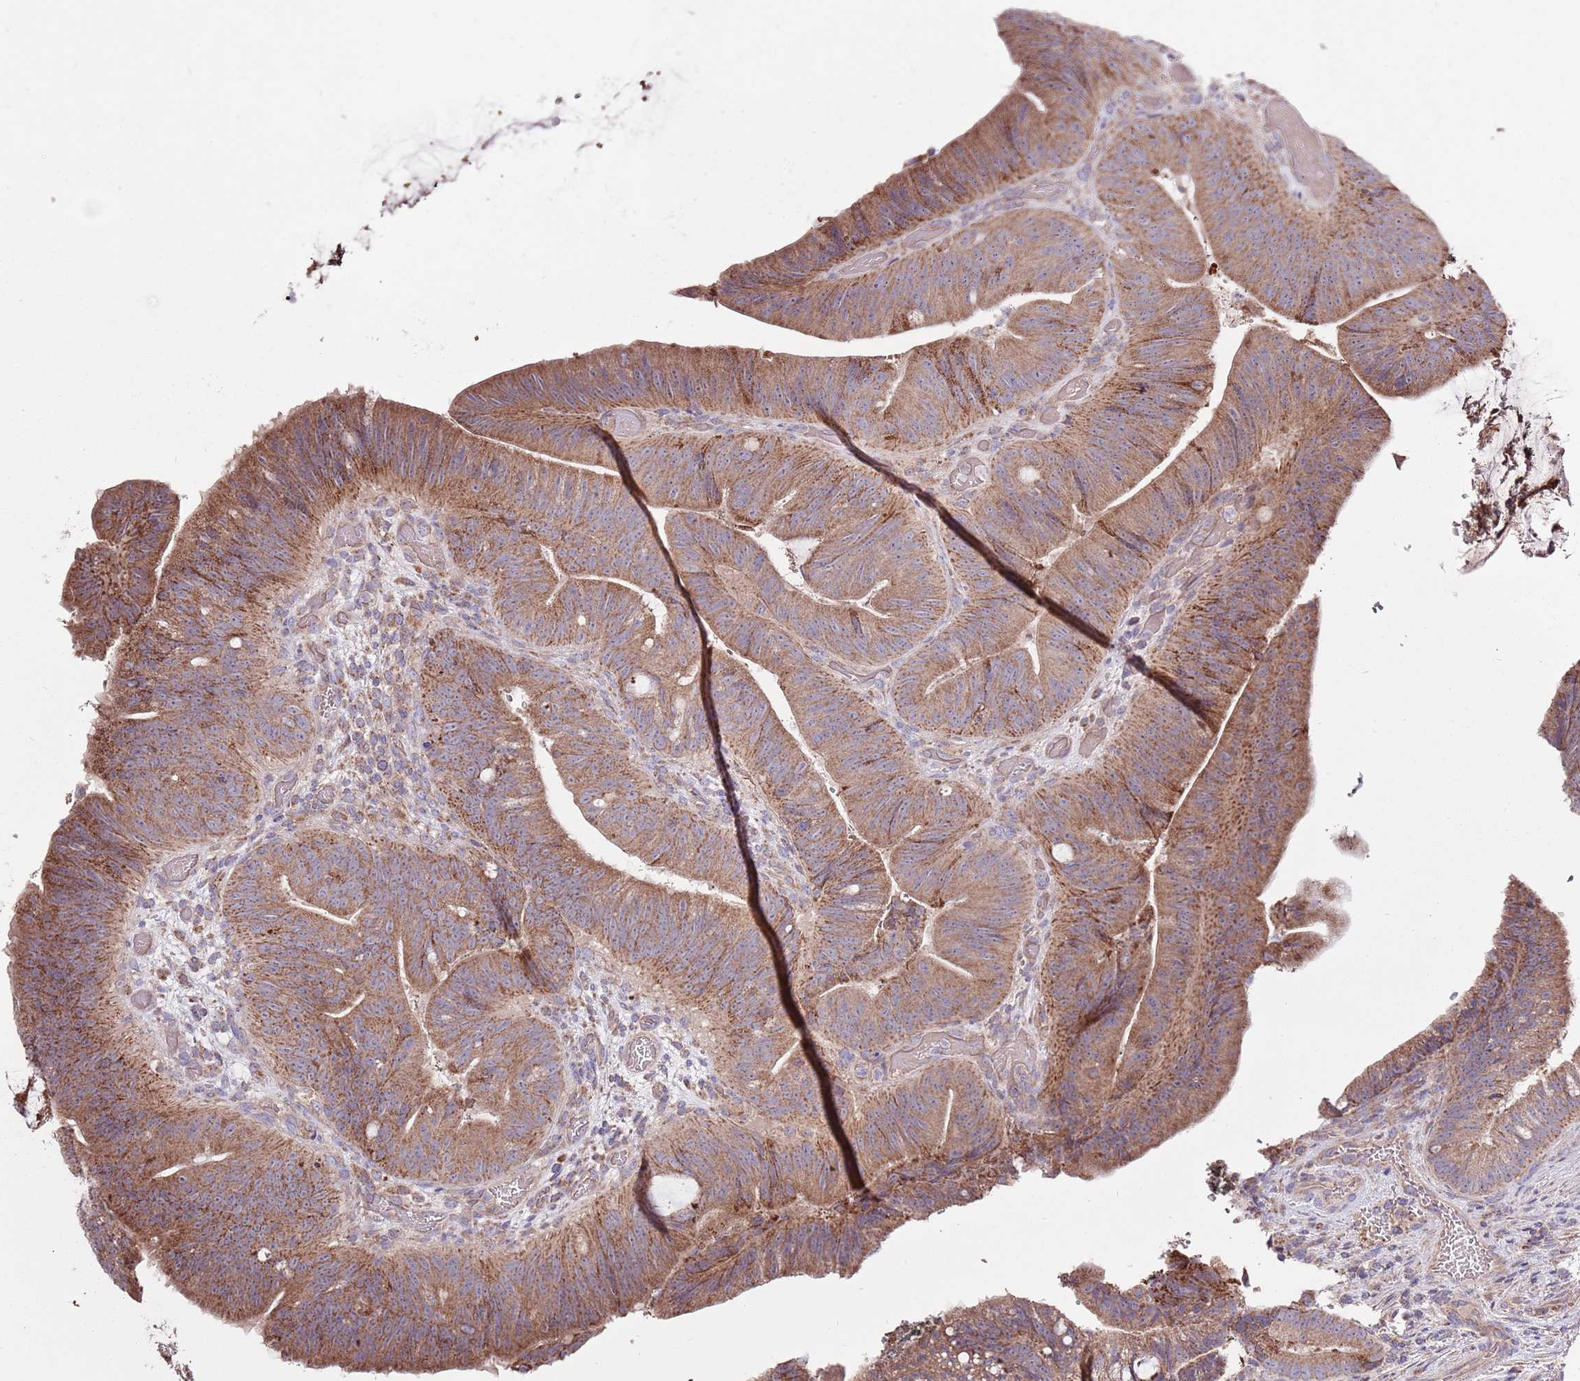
{"staining": {"intensity": "moderate", "quantity": ">75%", "location": "cytoplasmic/membranous"}, "tissue": "colorectal cancer", "cell_type": "Tumor cells", "image_type": "cancer", "snomed": [{"axis": "morphology", "description": "Adenocarcinoma, NOS"}, {"axis": "topography", "description": "Colon"}], "caption": "IHC of colorectal adenocarcinoma exhibits medium levels of moderate cytoplasmic/membranous expression in about >75% of tumor cells.", "gene": "SMG1", "patient": {"sex": "female", "age": 43}}